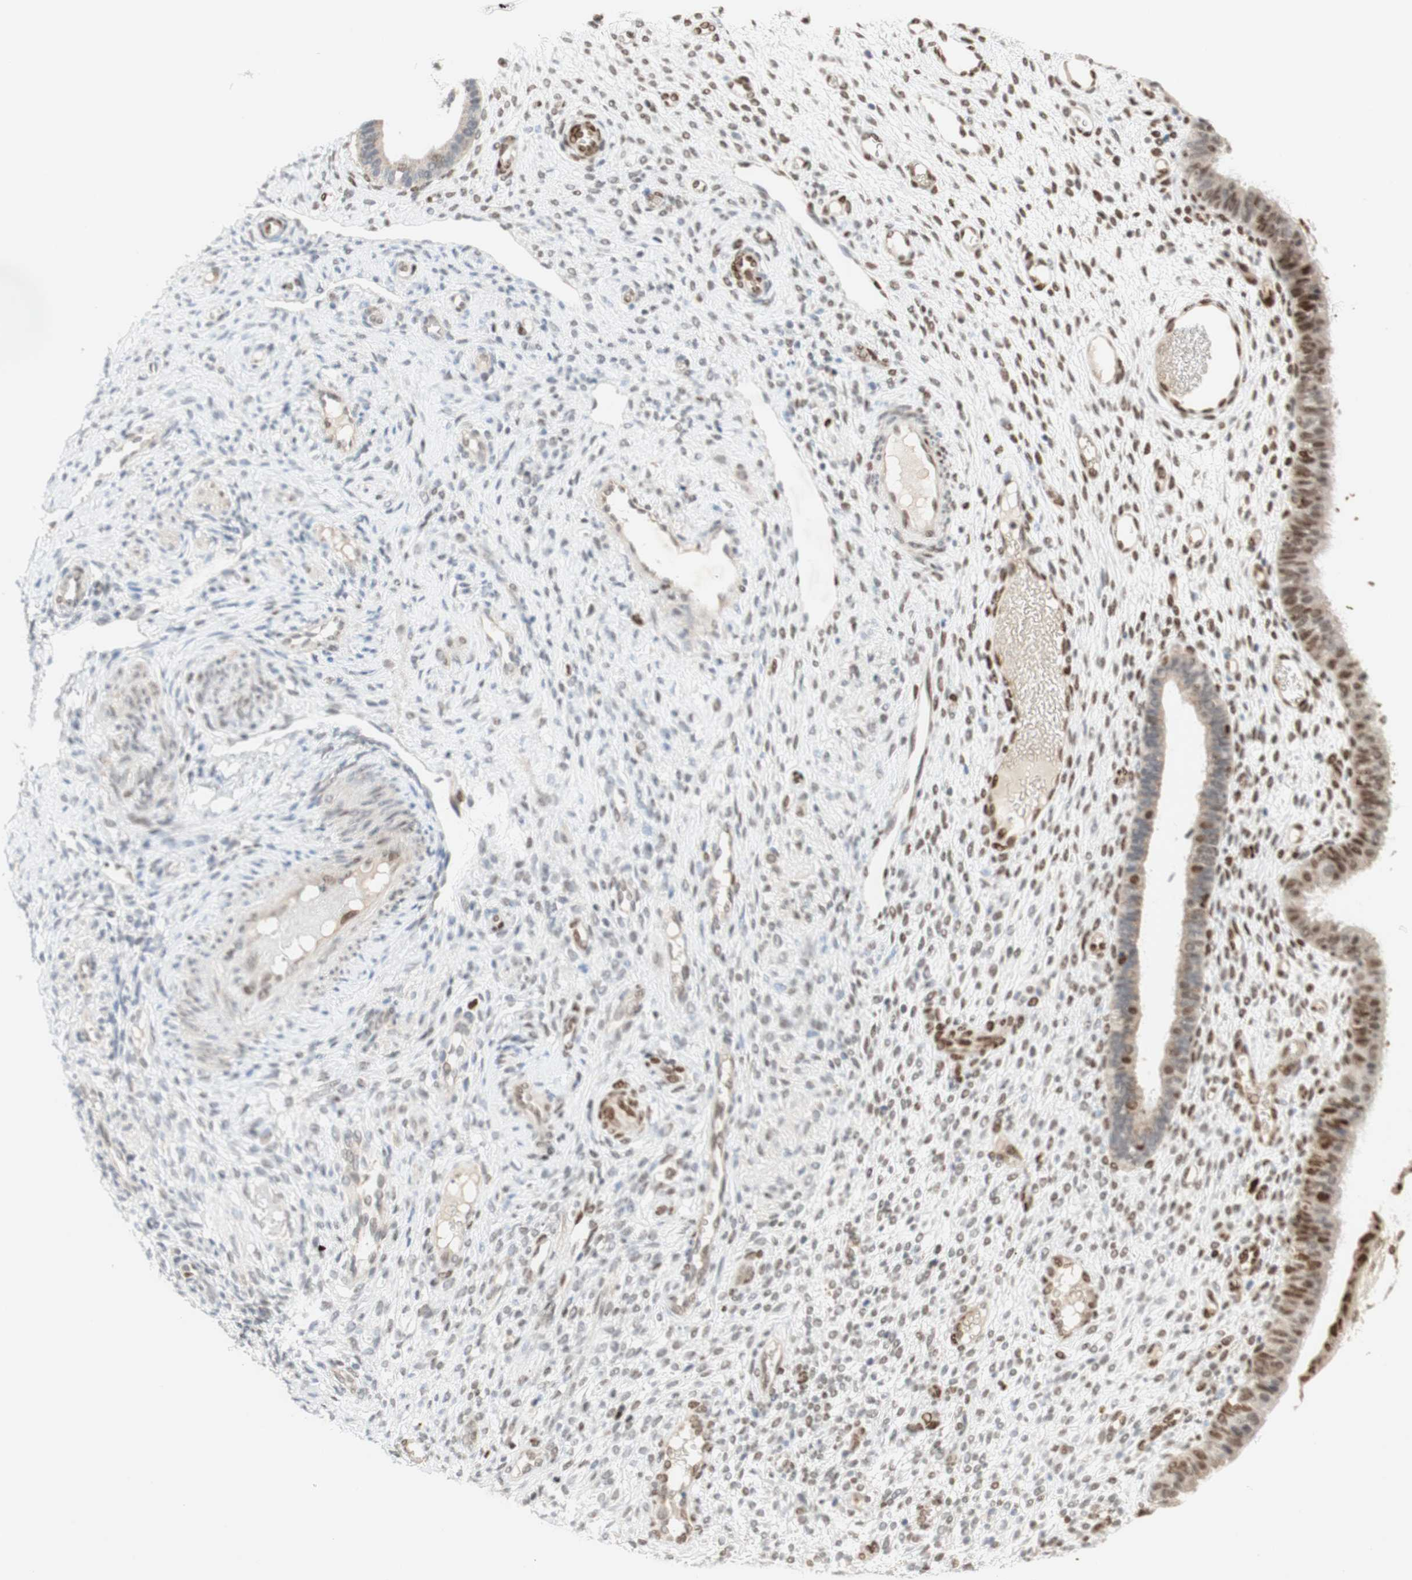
{"staining": {"intensity": "moderate", "quantity": "<25%", "location": "cytoplasmic/membranous"}, "tissue": "endometrium", "cell_type": "Cells in endometrial stroma", "image_type": "normal", "snomed": [{"axis": "morphology", "description": "Normal tissue, NOS"}, {"axis": "topography", "description": "Endometrium"}], "caption": "Moderate cytoplasmic/membranous expression is identified in about <25% of cells in endometrial stroma in unremarkable endometrium. (brown staining indicates protein expression, while blue staining denotes nuclei).", "gene": "DNMT3A", "patient": {"sex": "female", "age": 61}}